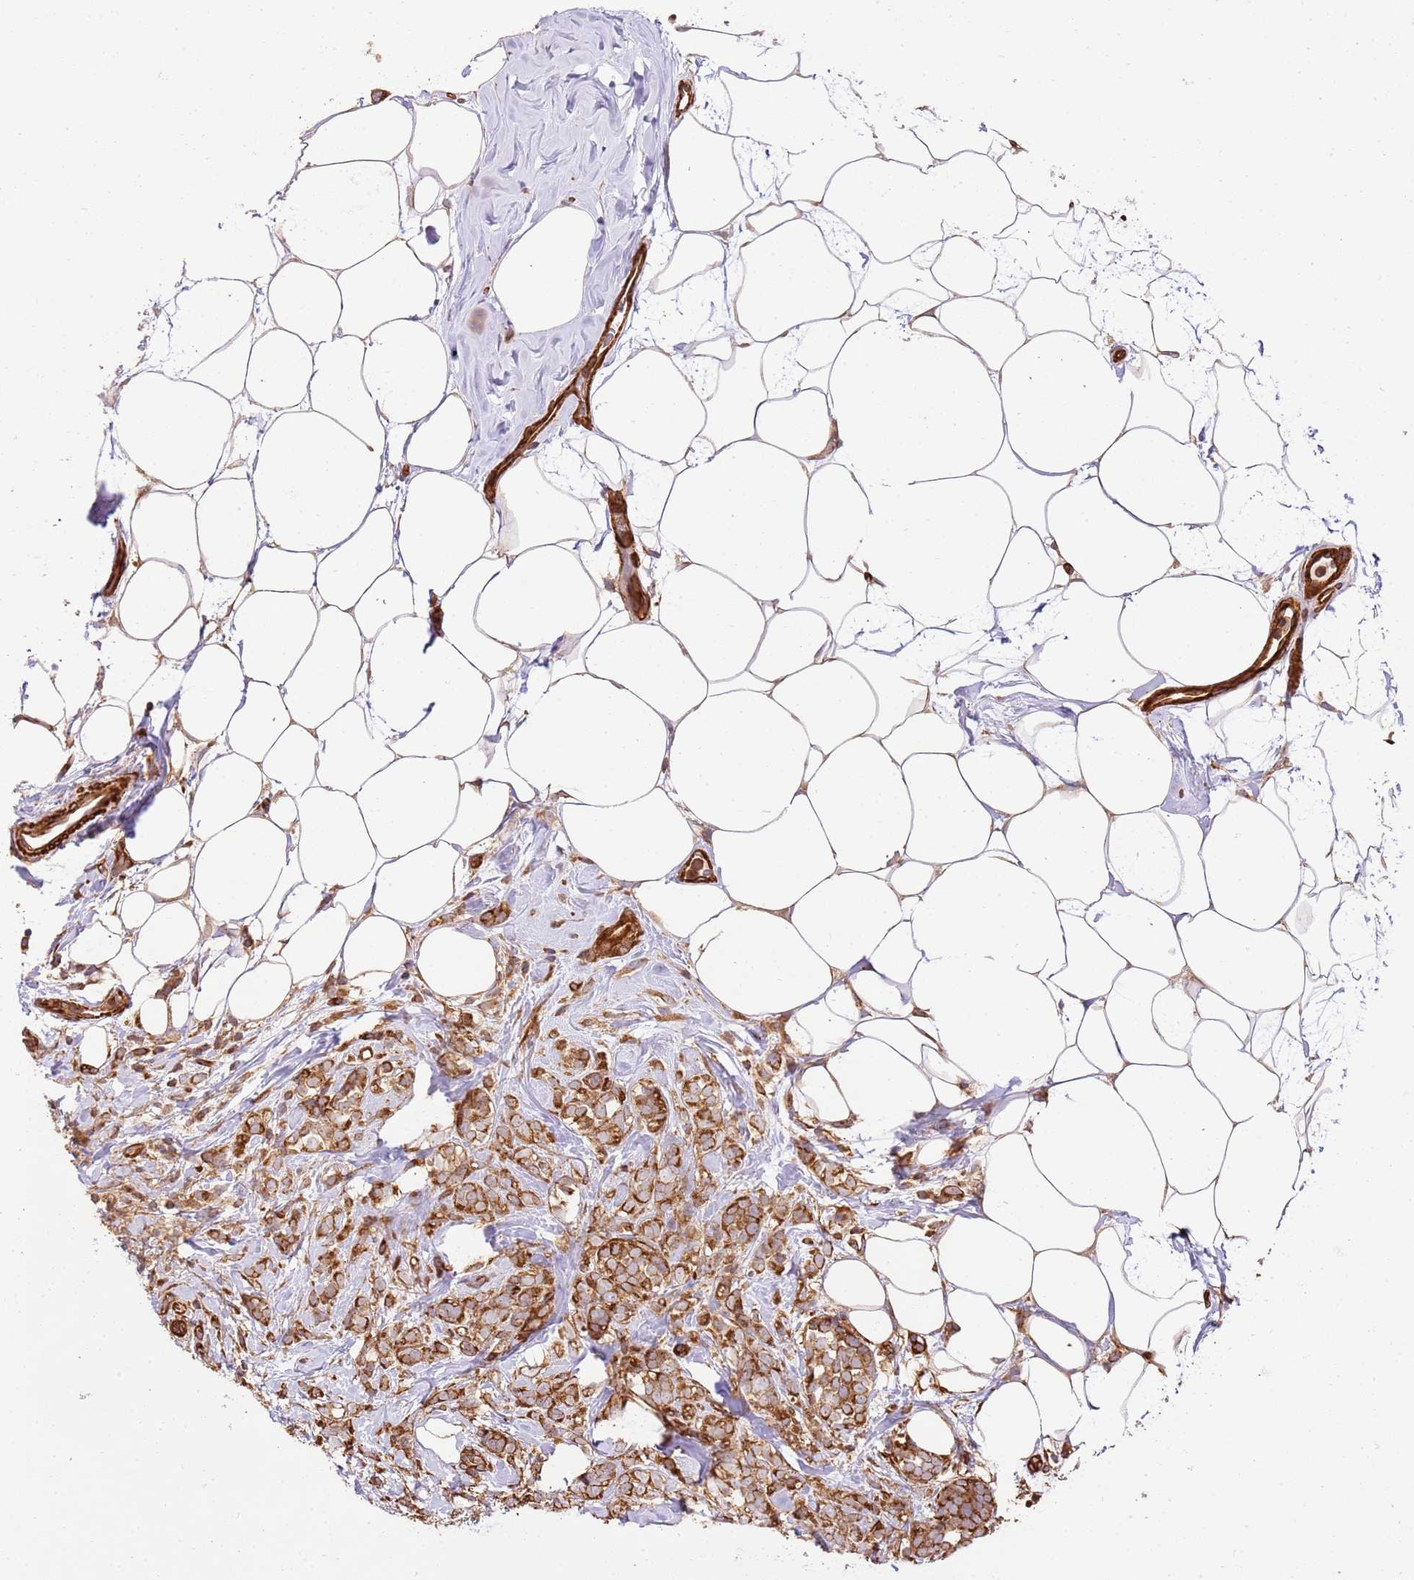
{"staining": {"intensity": "strong", "quantity": ">75%", "location": "cytoplasmic/membranous"}, "tissue": "breast cancer", "cell_type": "Tumor cells", "image_type": "cancer", "snomed": [{"axis": "morphology", "description": "Lobular carcinoma"}, {"axis": "topography", "description": "Breast"}], "caption": "High-power microscopy captured an IHC image of lobular carcinoma (breast), revealing strong cytoplasmic/membranous expression in about >75% of tumor cells.", "gene": "ZBTB39", "patient": {"sex": "female", "age": 58}}